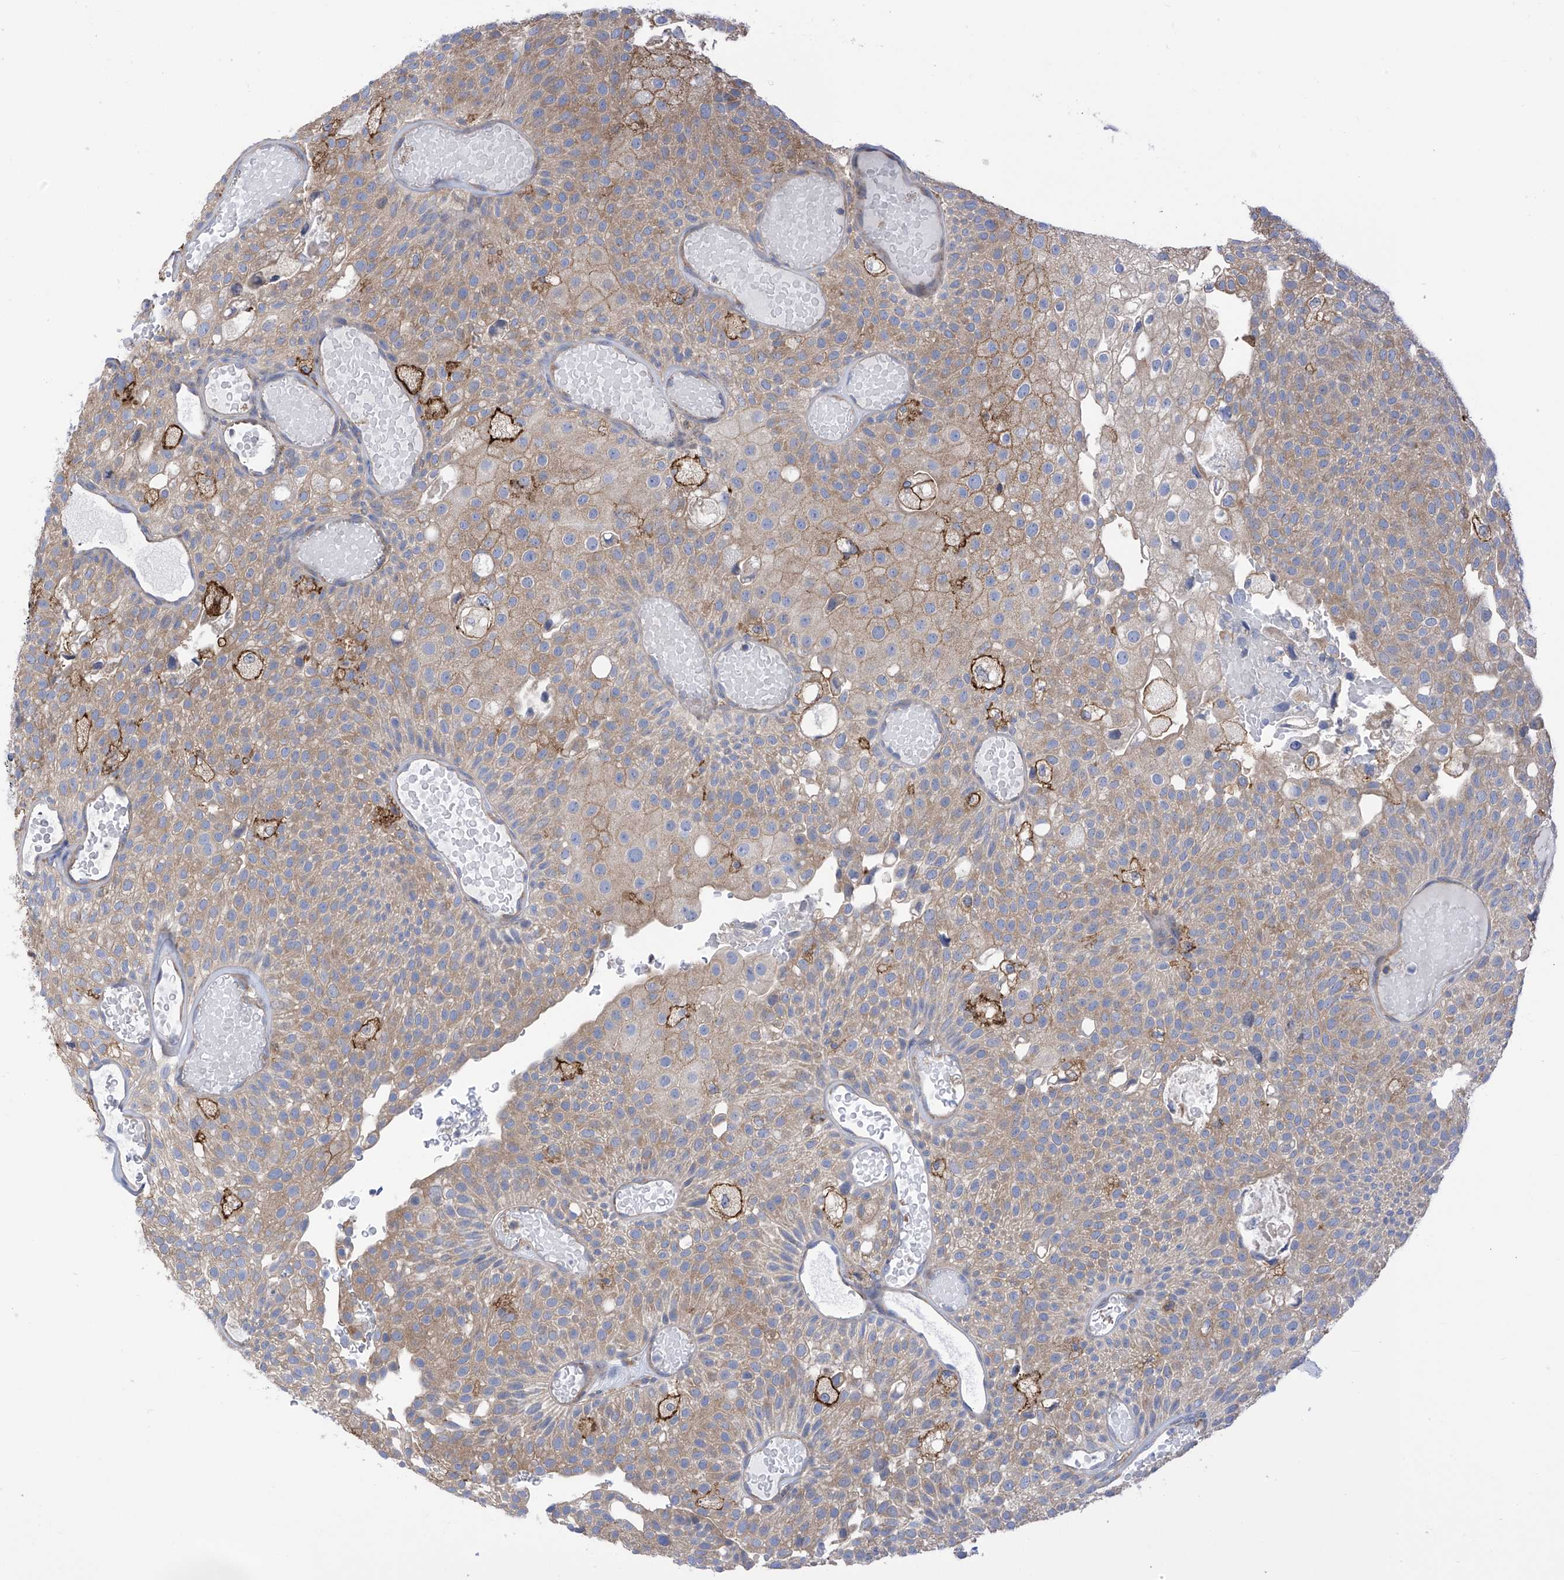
{"staining": {"intensity": "weak", "quantity": ">75%", "location": "cytoplasmic/membranous"}, "tissue": "urothelial cancer", "cell_type": "Tumor cells", "image_type": "cancer", "snomed": [{"axis": "morphology", "description": "Urothelial carcinoma, Low grade"}, {"axis": "topography", "description": "Urinary bladder"}], "caption": "Brown immunohistochemical staining in urothelial cancer shows weak cytoplasmic/membranous staining in approximately >75% of tumor cells.", "gene": "P2RX7", "patient": {"sex": "male", "age": 78}}